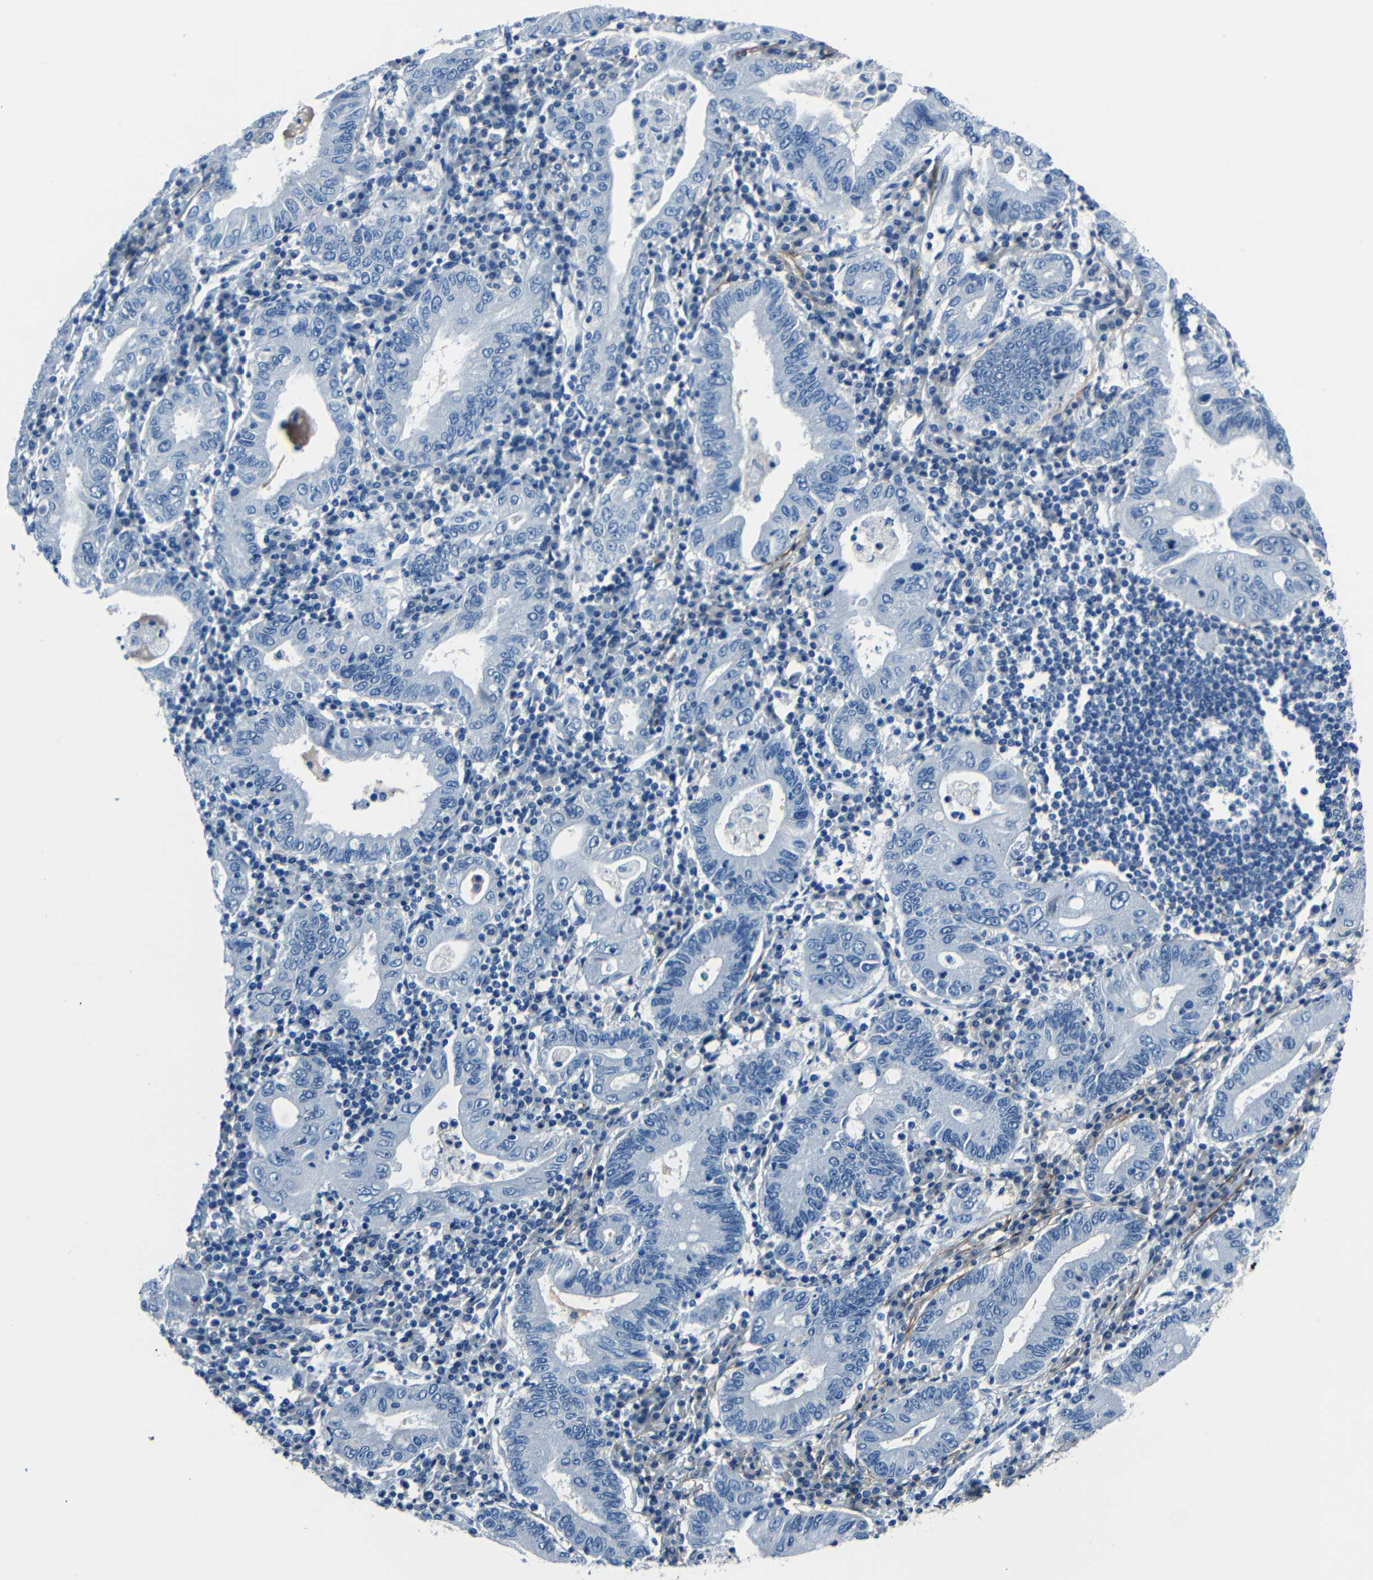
{"staining": {"intensity": "negative", "quantity": "none", "location": "none"}, "tissue": "stomach cancer", "cell_type": "Tumor cells", "image_type": "cancer", "snomed": [{"axis": "morphology", "description": "Normal tissue, NOS"}, {"axis": "morphology", "description": "Adenocarcinoma, NOS"}, {"axis": "topography", "description": "Esophagus"}, {"axis": "topography", "description": "Stomach, upper"}, {"axis": "topography", "description": "Peripheral nerve tissue"}], "caption": "Photomicrograph shows no significant protein expression in tumor cells of stomach cancer.", "gene": "FBN2", "patient": {"sex": "male", "age": 62}}